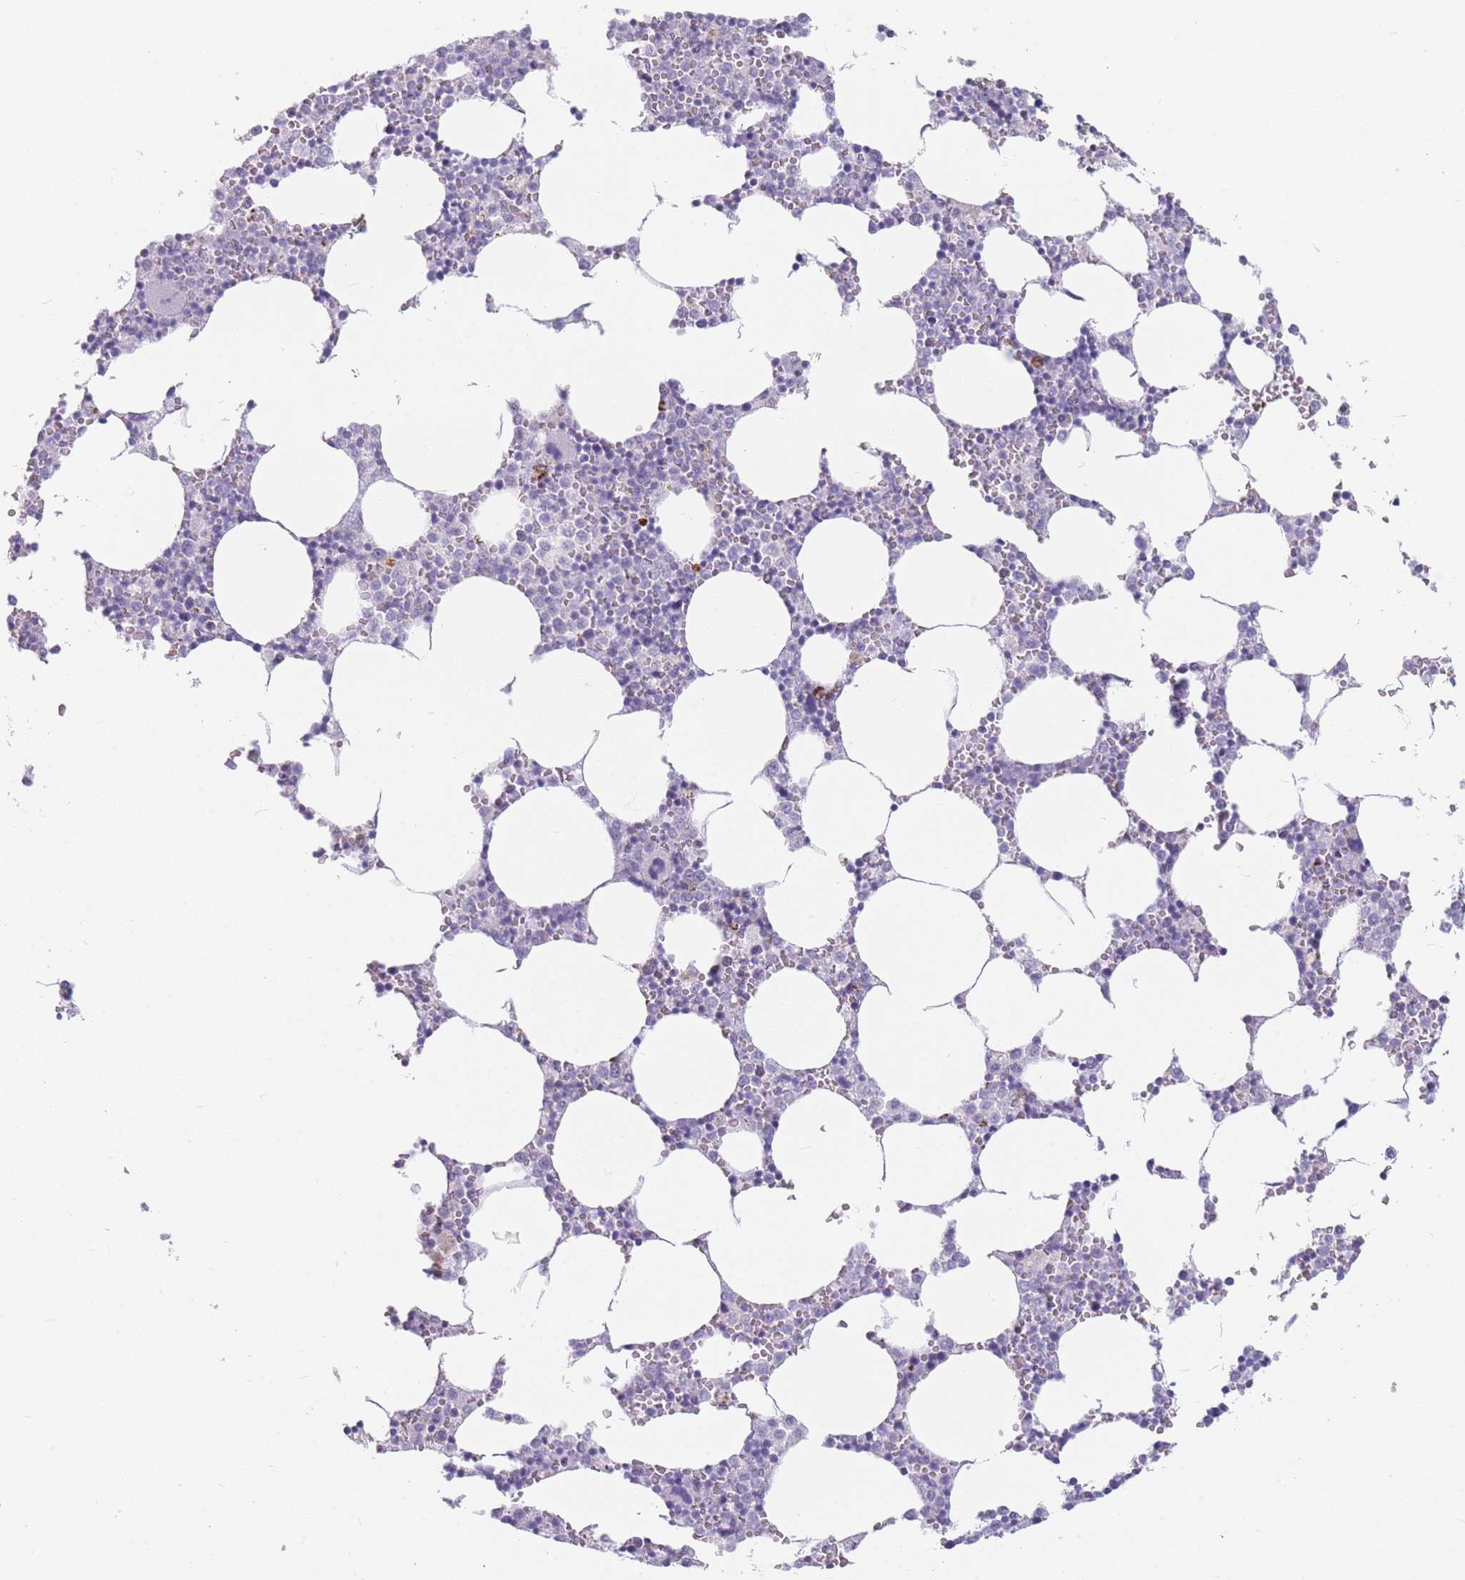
{"staining": {"intensity": "negative", "quantity": "none", "location": "none"}, "tissue": "bone marrow", "cell_type": "Hematopoietic cells", "image_type": "normal", "snomed": [{"axis": "morphology", "description": "Normal tissue, NOS"}, {"axis": "topography", "description": "Bone marrow"}], "caption": "IHC of normal human bone marrow displays no positivity in hematopoietic cells. (DAB (3,3'-diaminobenzidine) immunohistochemistry with hematoxylin counter stain).", "gene": "IFNA10", "patient": {"sex": "female", "age": 64}}